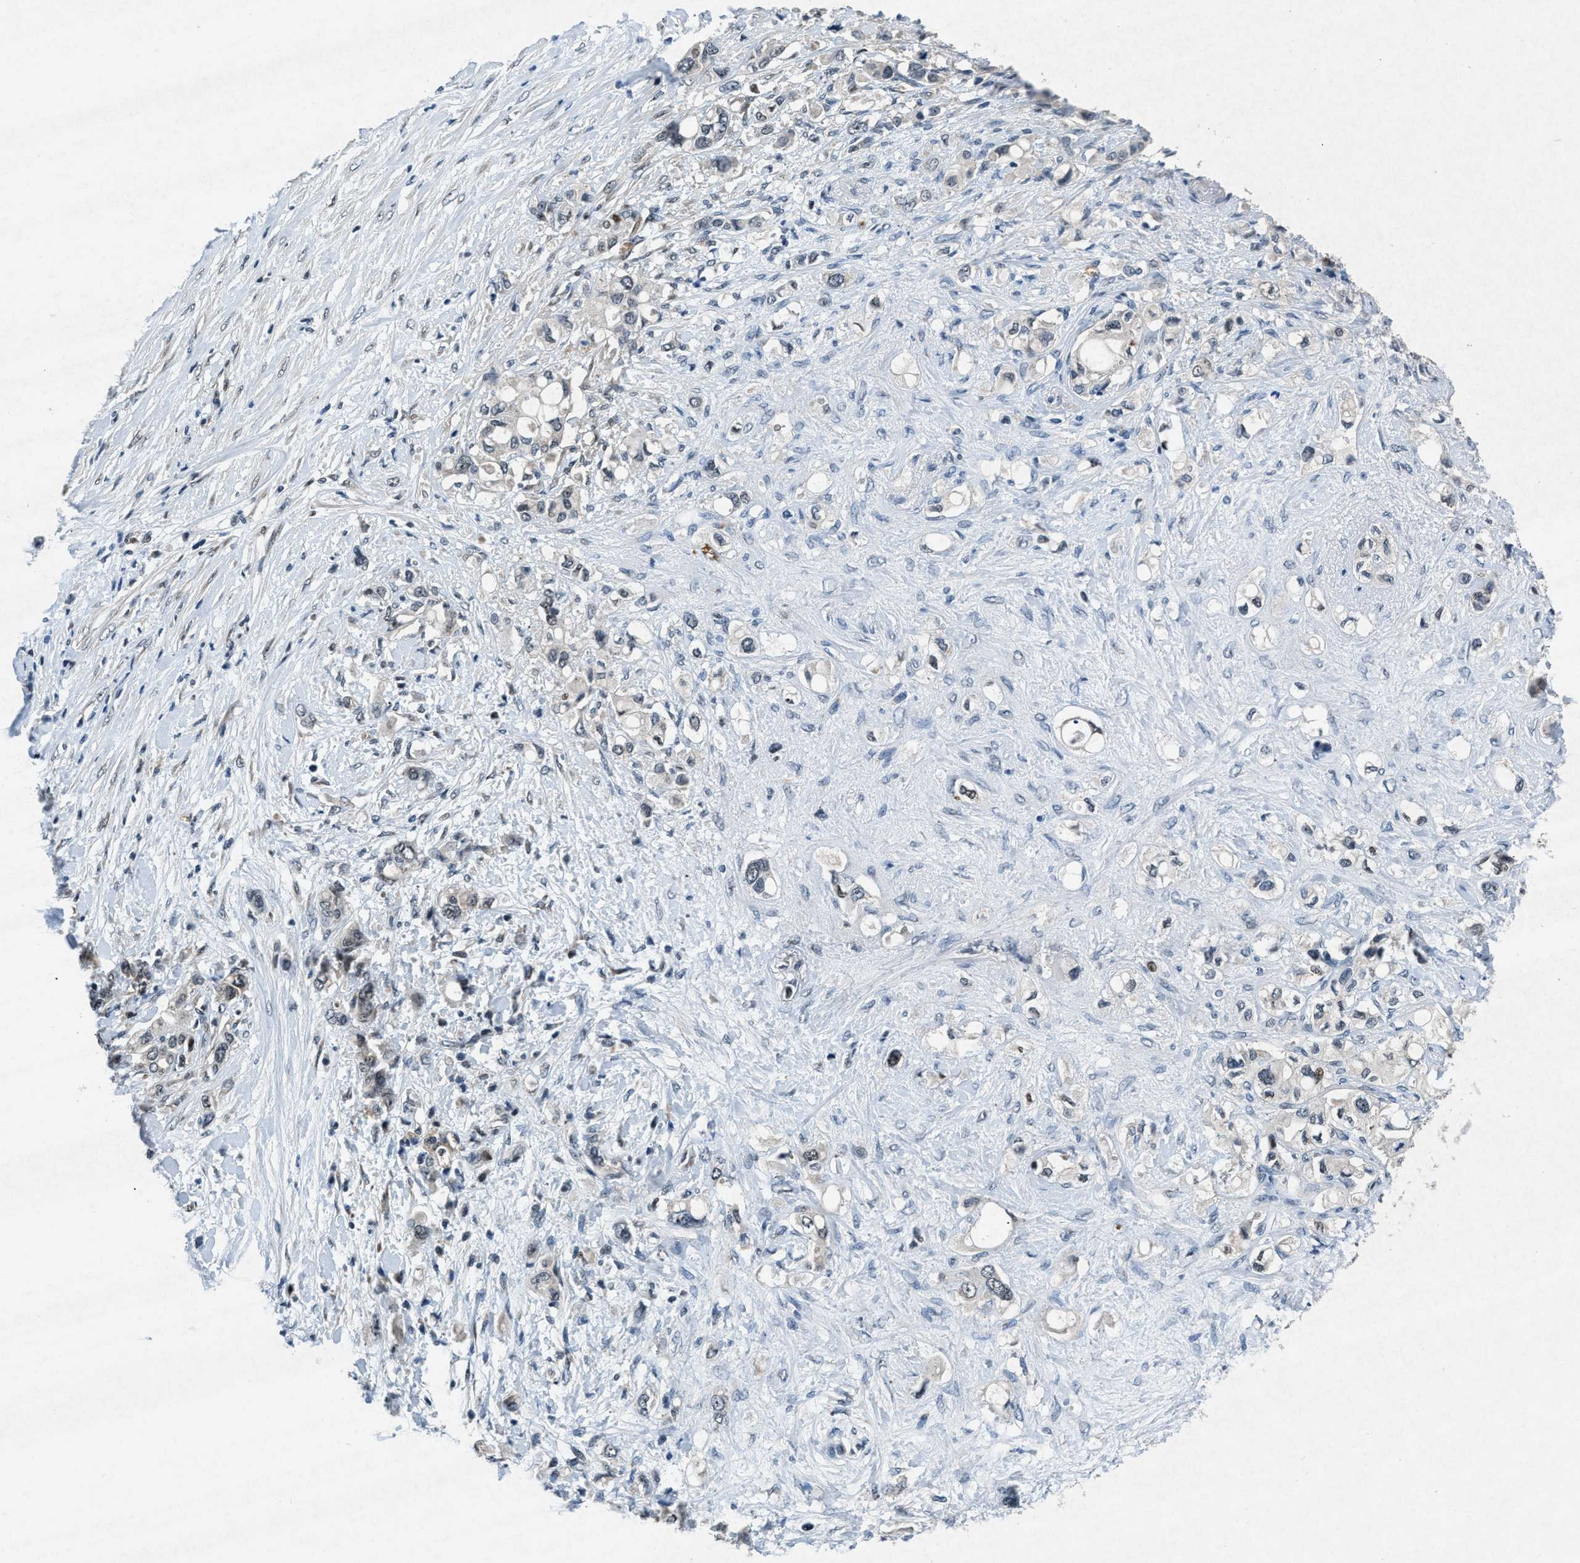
{"staining": {"intensity": "strong", "quantity": "25%-75%", "location": "cytoplasmic/membranous"}, "tissue": "pancreatic cancer", "cell_type": "Tumor cells", "image_type": "cancer", "snomed": [{"axis": "morphology", "description": "Adenocarcinoma, NOS"}, {"axis": "topography", "description": "Pancreas"}], "caption": "Immunohistochemistry of human pancreatic cancer displays high levels of strong cytoplasmic/membranous expression in approximately 25%-75% of tumor cells. (DAB (3,3'-diaminobenzidine) IHC with brightfield microscopy, high magnification).", "gene": "PHLDA1", "patient": {"sex": "female", "age": 56}}